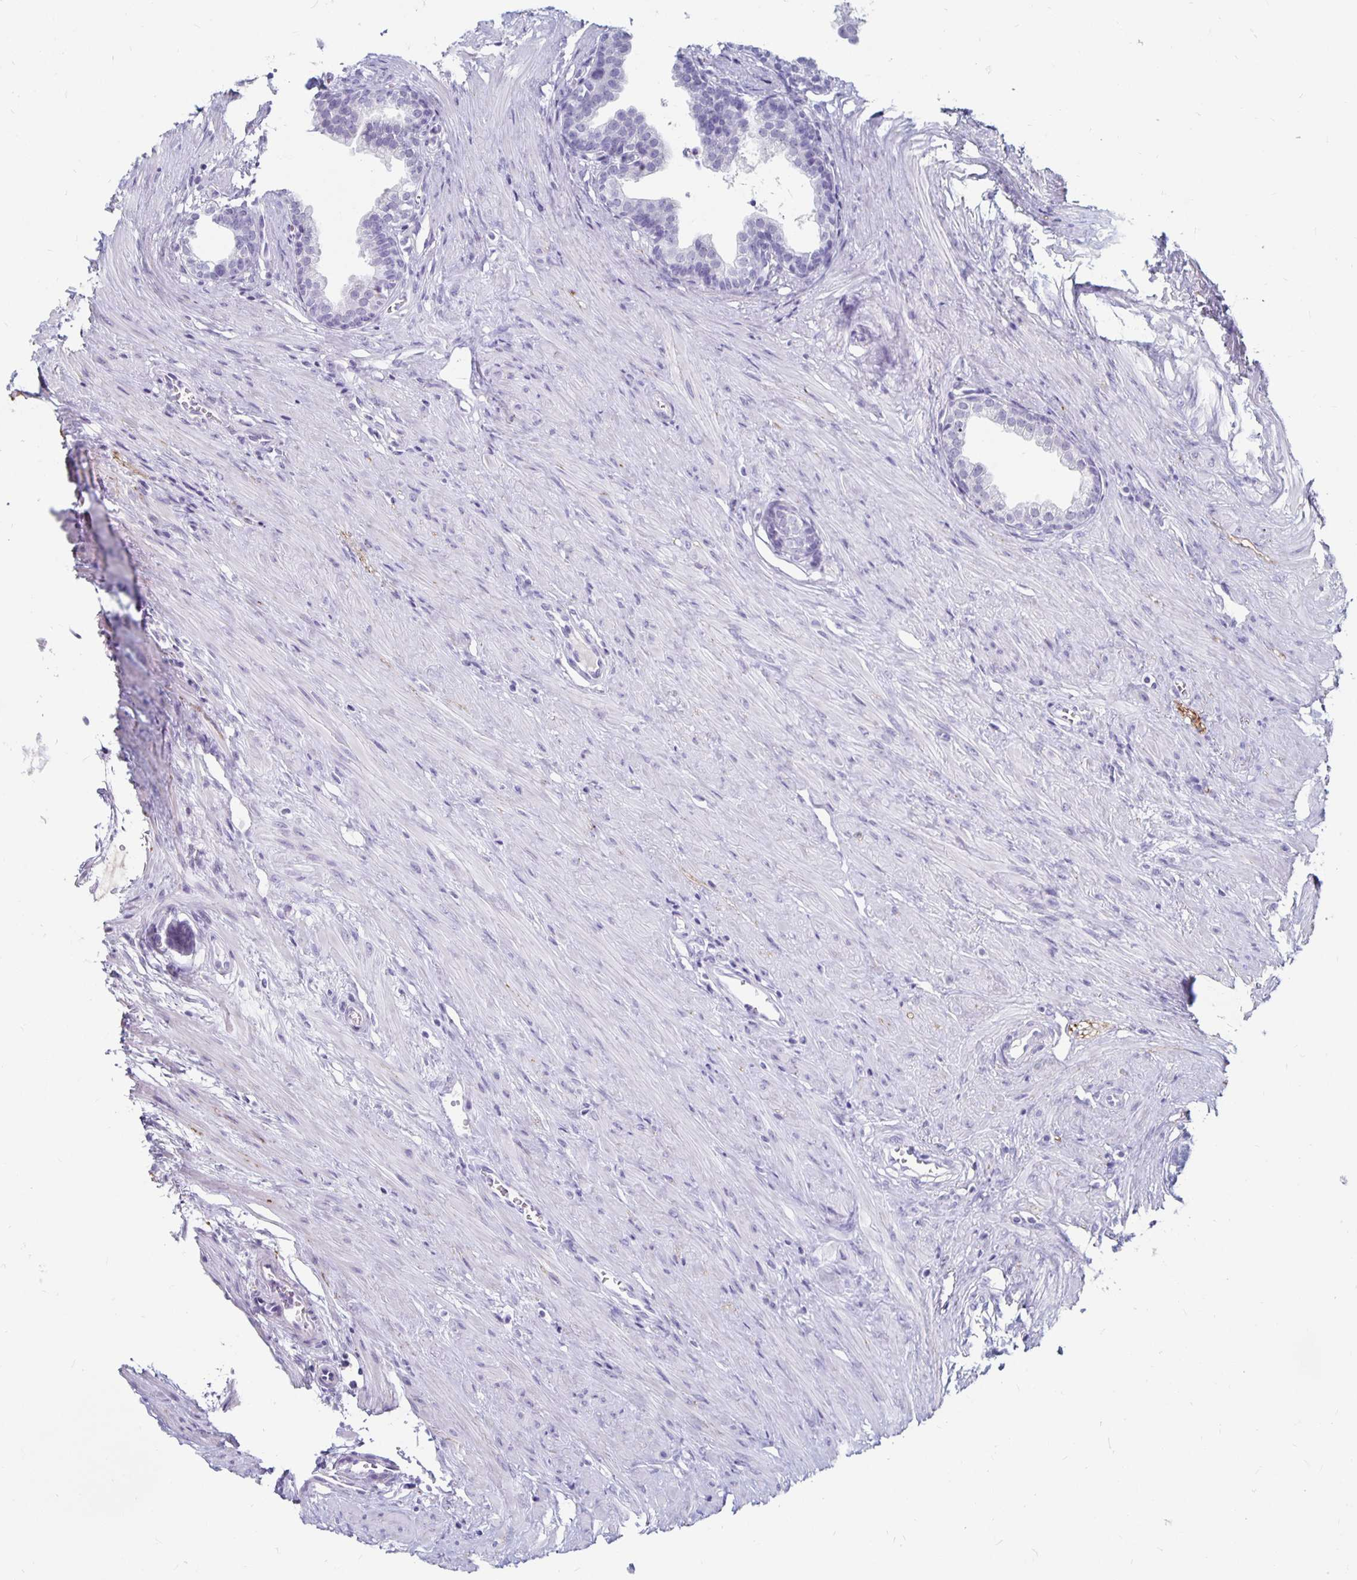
{"staining": {"intensity": "negative", "quantity": "none", "location": "none"}, "tissue": "prostate", "cell_type": "Glandular cells", "image_type": "normal", "snomed": [{"axis": "morphology", "description": "Normal tissue, NOS"}, {"axis": "topography", "description": "Prostate"}, {"axis": "topography", "description": "Peripheral nerve tissue"}], "caption": "This image is of benign prostate stained with immunohistochemistry to label a protein in brown with the nuclei are counter-stained blue. There is no staining in glandular cells.", "gene": "KCNQ2", "patient": {"sex": "male", "age": 55}}